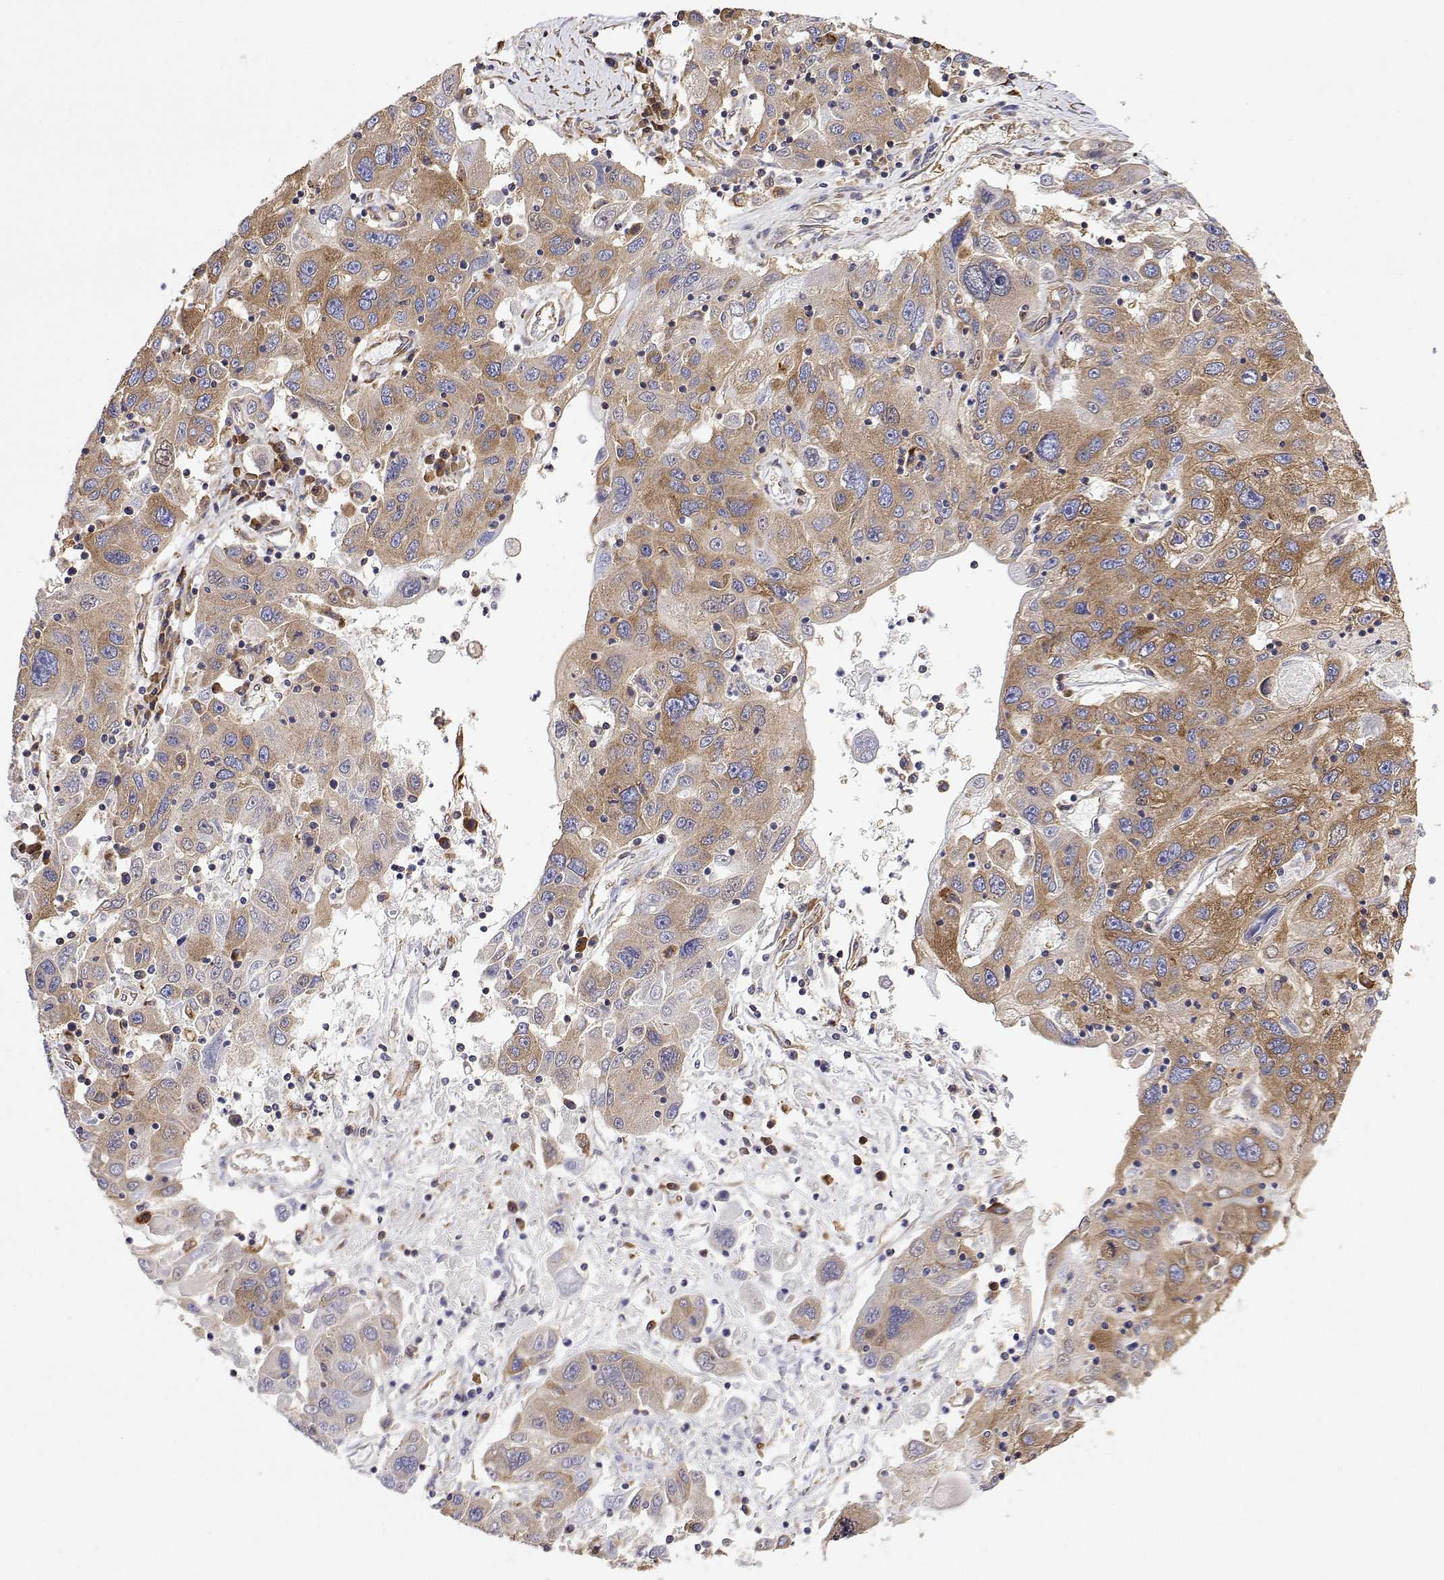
{"staining": {"intensity": "moderate", "quantity": "25%-75%", "location": "cytoplasmic/membranous"}, "tissue": "stomach cancer", "cell_type": "Tumor cells", "image_type": "cancer", "snomed": [{"axis": "morphology", "description": "Adenocarcinoma, NOS"}, {"axis": "topography", "description": "Stomach"}], "caption": "The micrograph exhibits a brown stain indicating the presence of a protein in the cytoplasmic/membranous of tumor cells in stomach cancer (adenocarcinoma).", "gene": "EEF1G", "patient": {"sex": "male", "age": 56}}